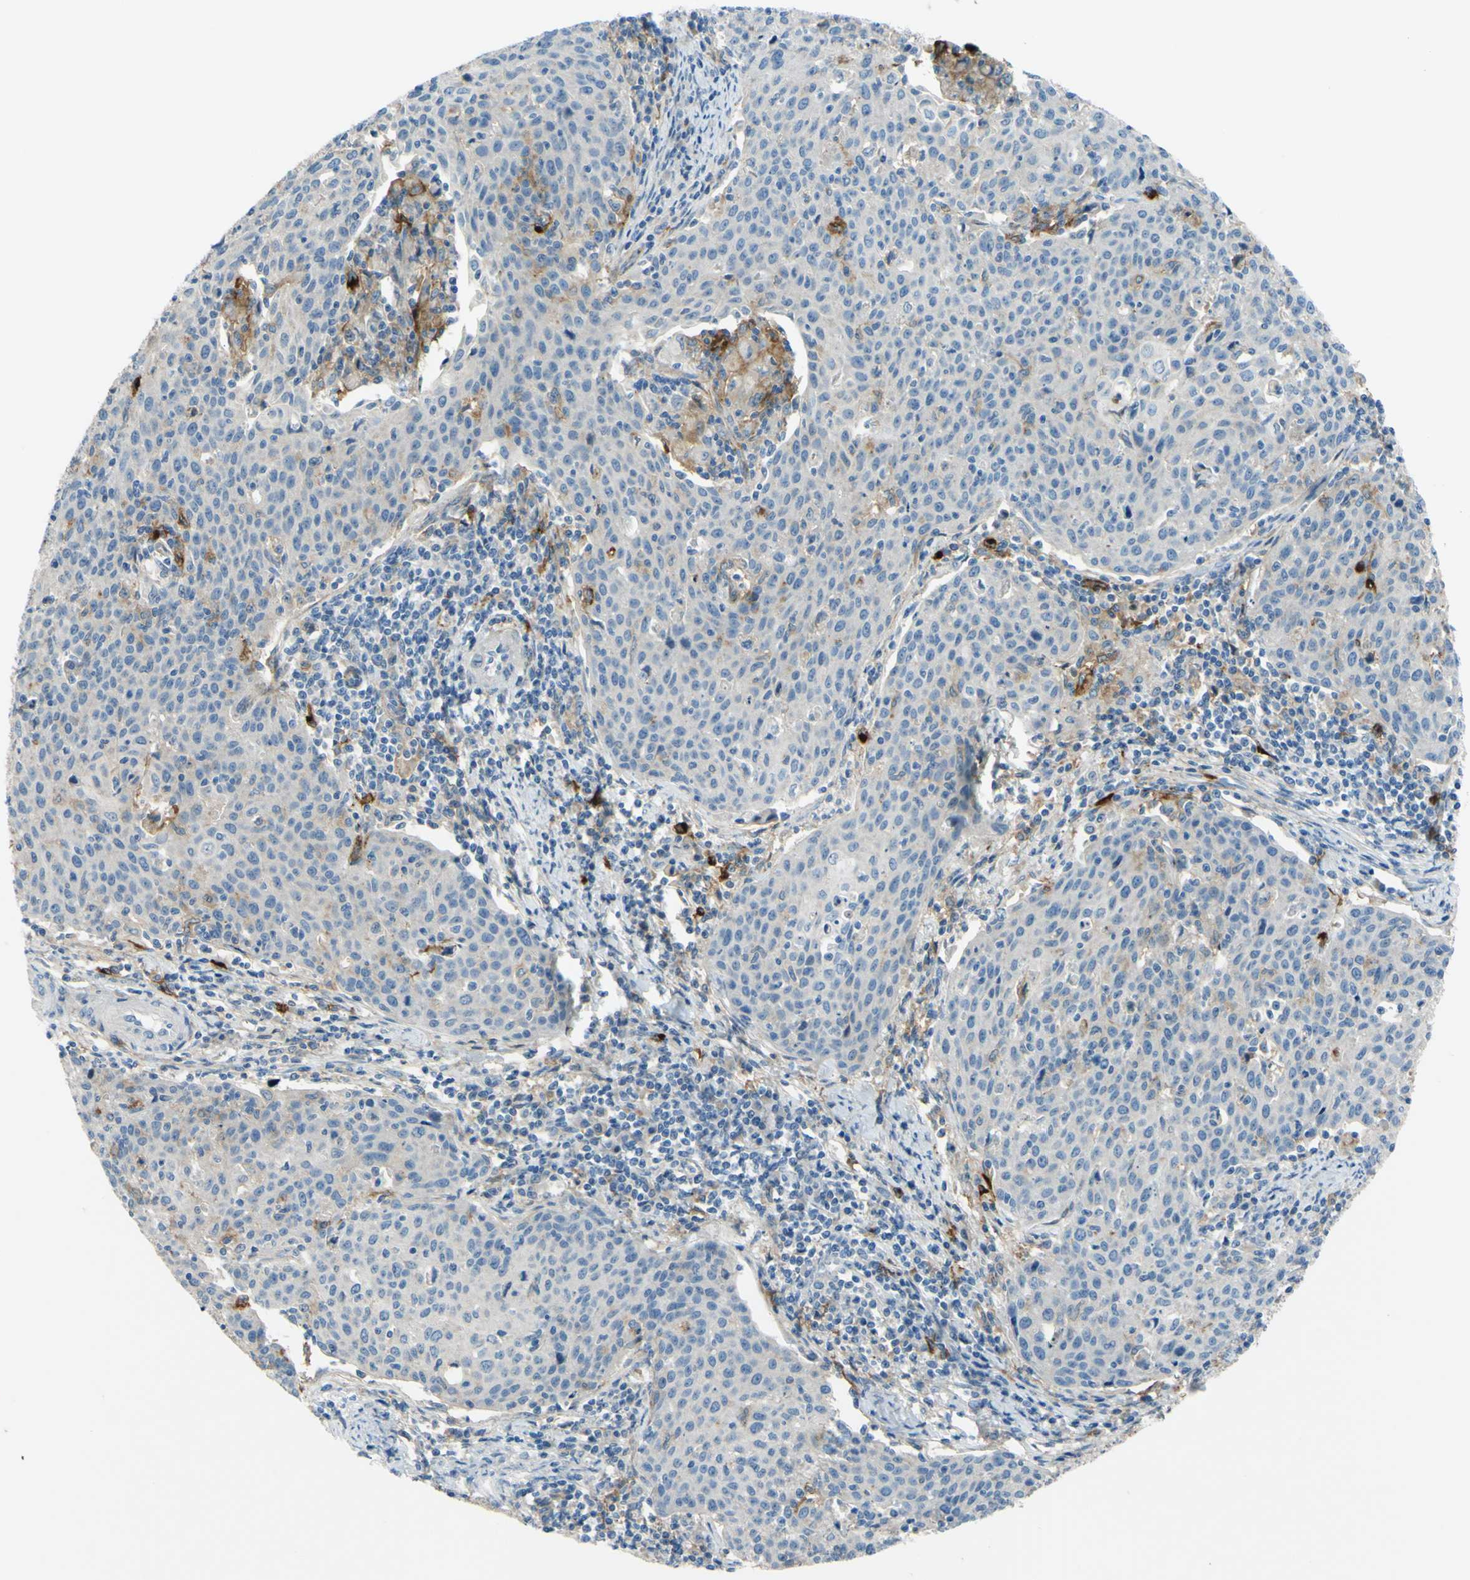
{"staining": {"intensity": "negative", "quantity": "none", "location": "none"}, "tissue": "cervical cancer", "cell_type": "Tumor cells", "image_type": "cancer", "snomed": [{"axis": "morphology", "description": "Squamous cell carcinoma, NOS"}, {"axis": "topography", "description": "Cervix"}], "caption": "Micrograph shows no significant protein expression in tumor cells of cervical cancer (squamous cell carcinoma).", "gene": "ARHGAP1", "patient": {"sex": "female", "age": 38}}